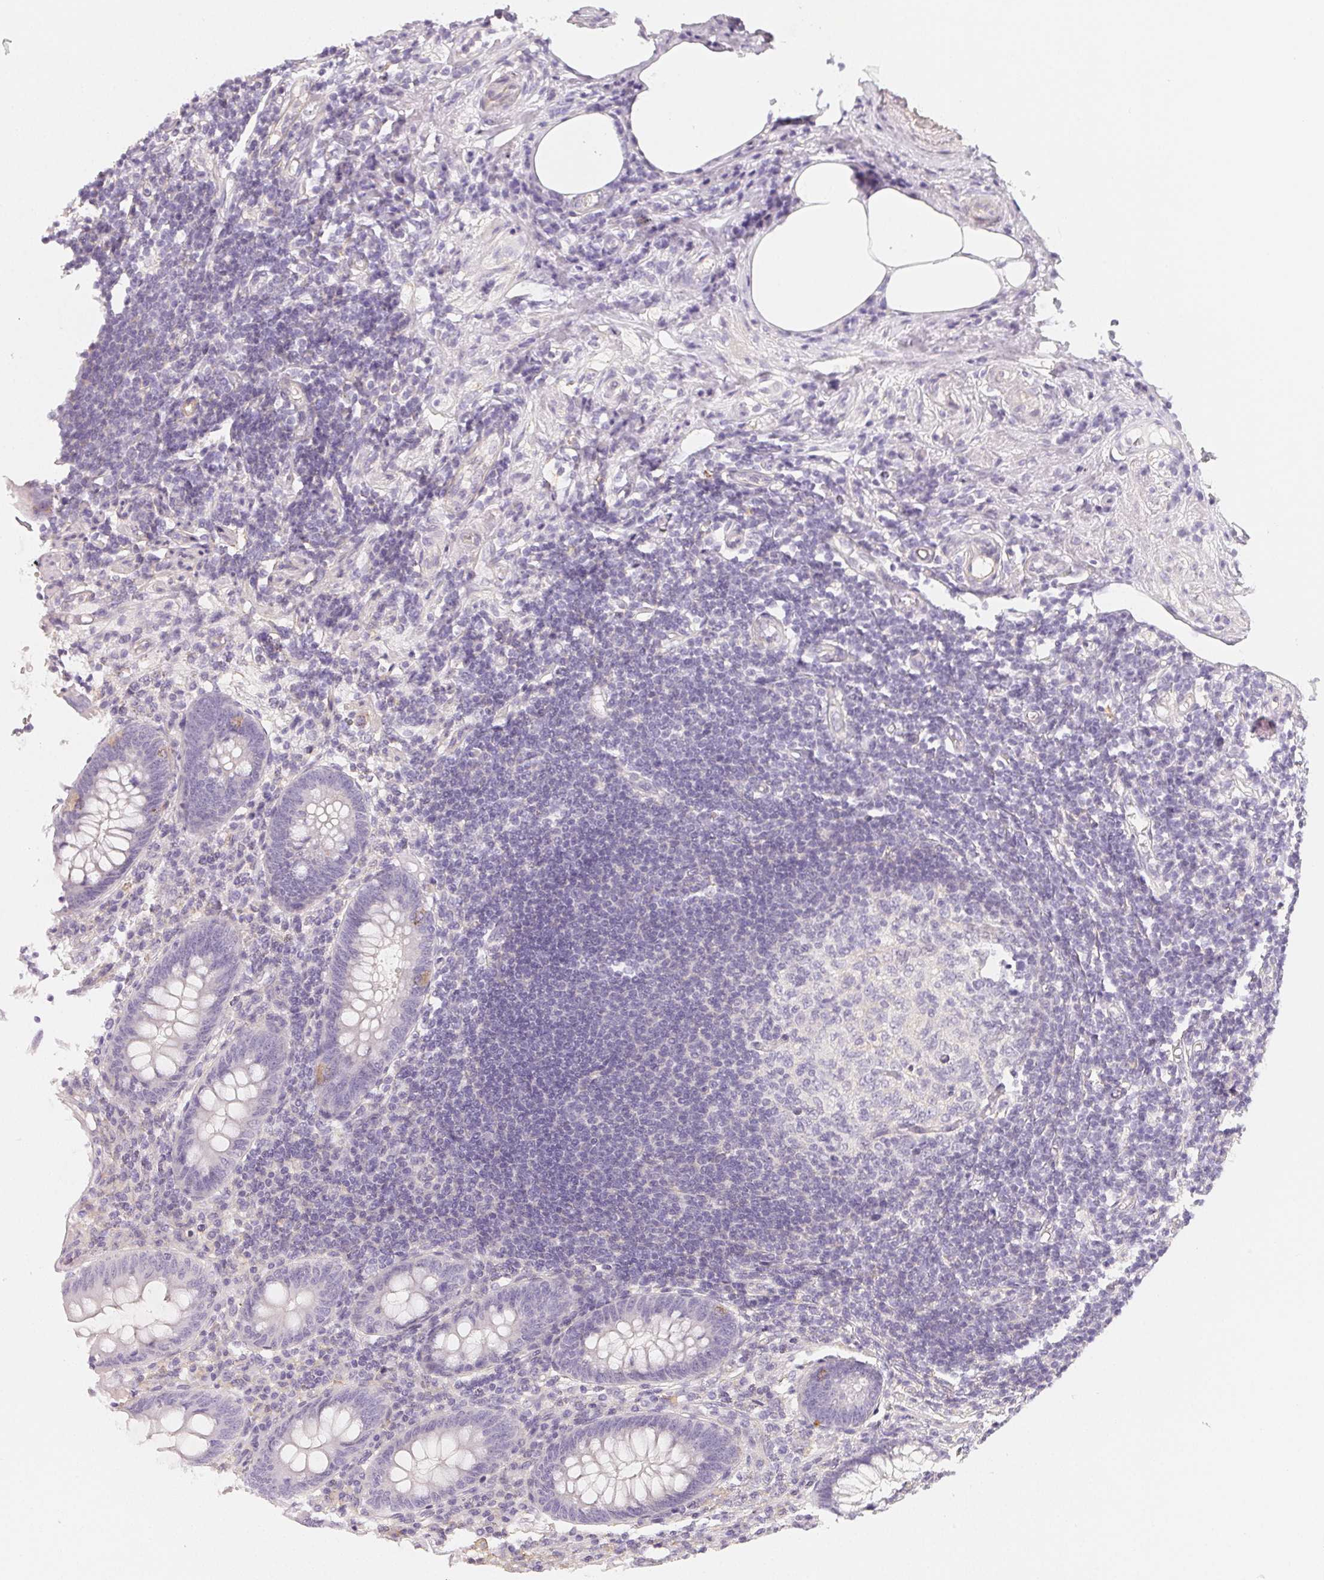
{"staining": {"intensity": "negative", "quantity": "none", "location": "none"}, "tissue": "appendix", "cell_type": "Glandular cells", "image_type": "normal", "snomed": [{"axis": "morphology", "description": "Normal tissue, NOS"}, {"axis": "topography", "description": "Appendix"}], "caption": "IHC of unremarkable human appendix exhibits no positivity in glandular cells.", "gene": "LRRC23", "patient": {"sex": "female", "age": 57}}